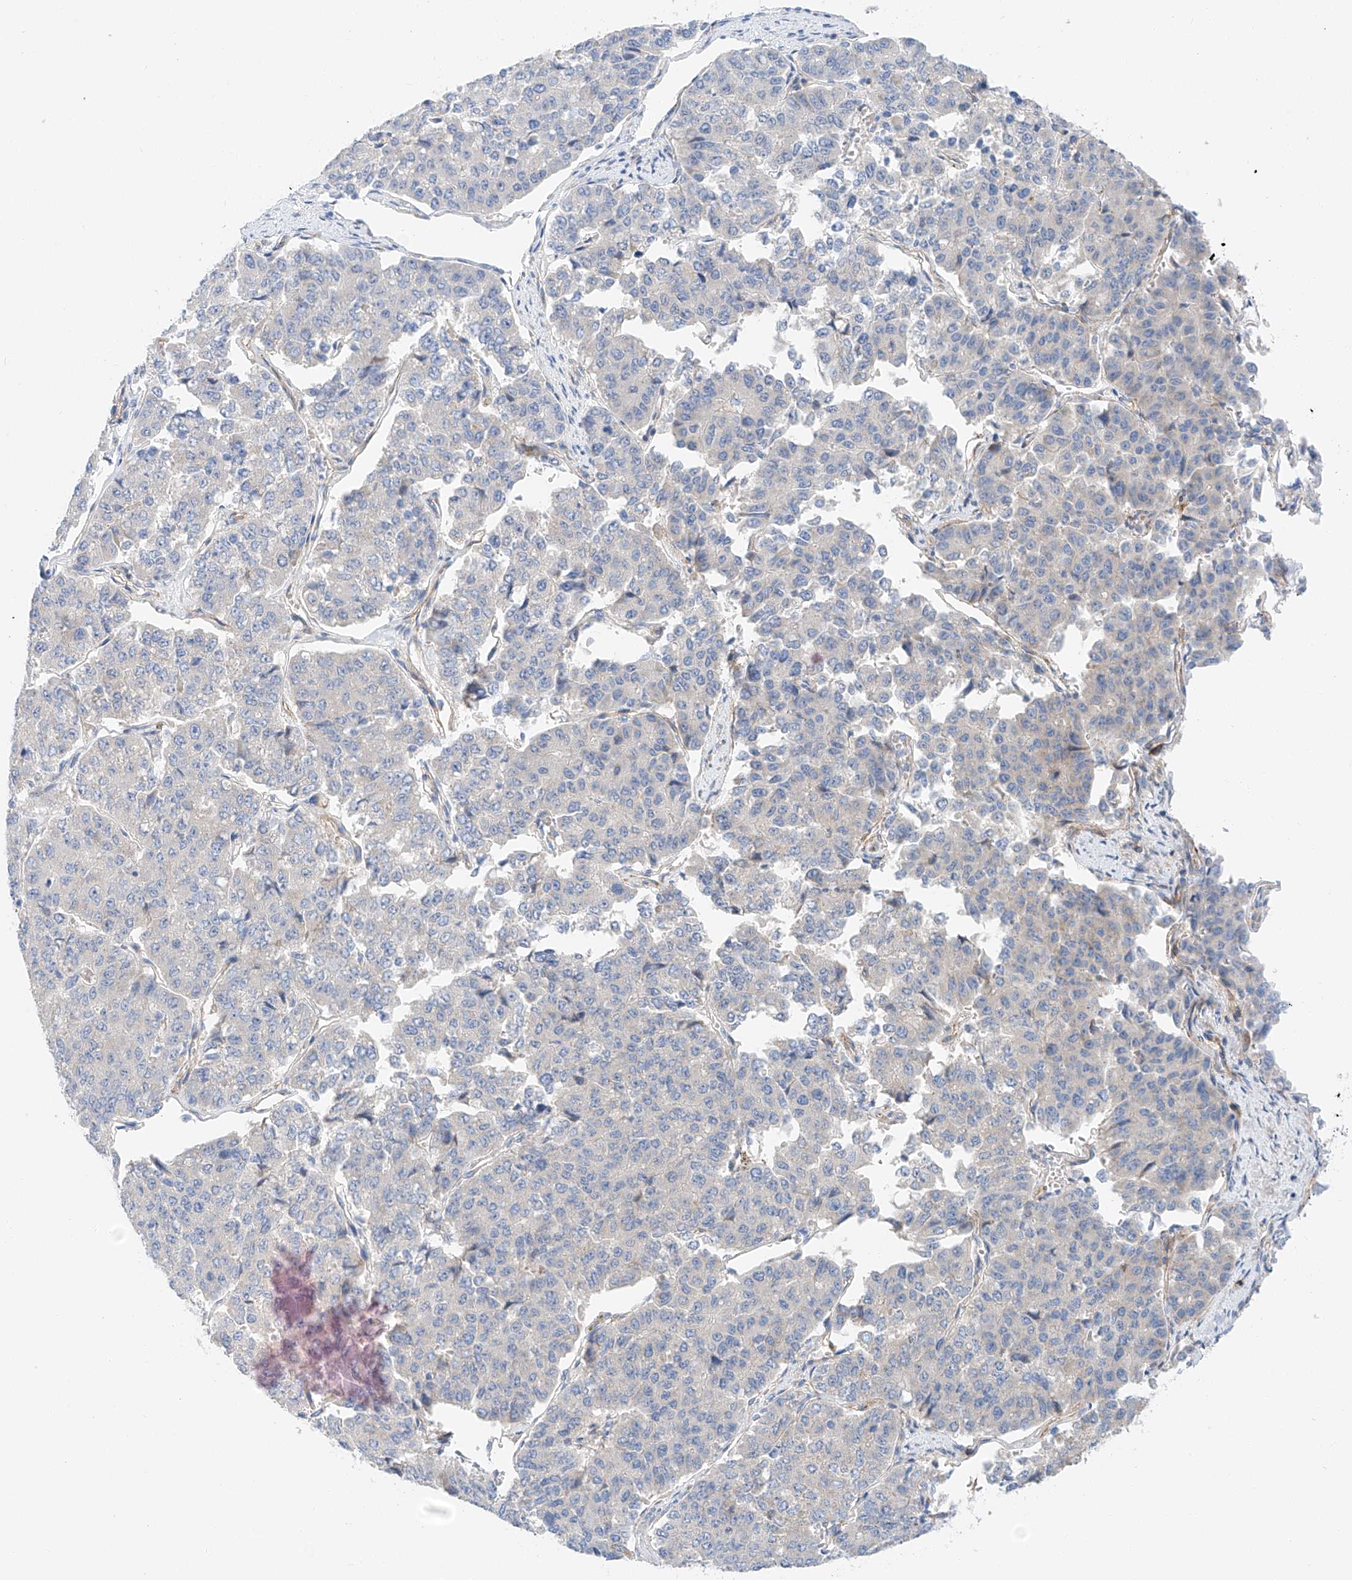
{"staining": {"intensity": "negative", "quantity": "none", "location": "none"}, "tissue": "pancreatic cancer", "cell_type": "Tumor cells", "image_type": "cancer", "snomed": [{"axis": "morphology", "description": "Adenocarcinoma, NOS"}, {"axis": "topography", "description": "Pancreas"}], "caption": "Immunohistochemistry (IHC) of human pancreatic adenocarcinoma demonstrates no staining in tumor cells.", "gene": "MINDY4", "patient": {"sex": "male", "age": 50}}